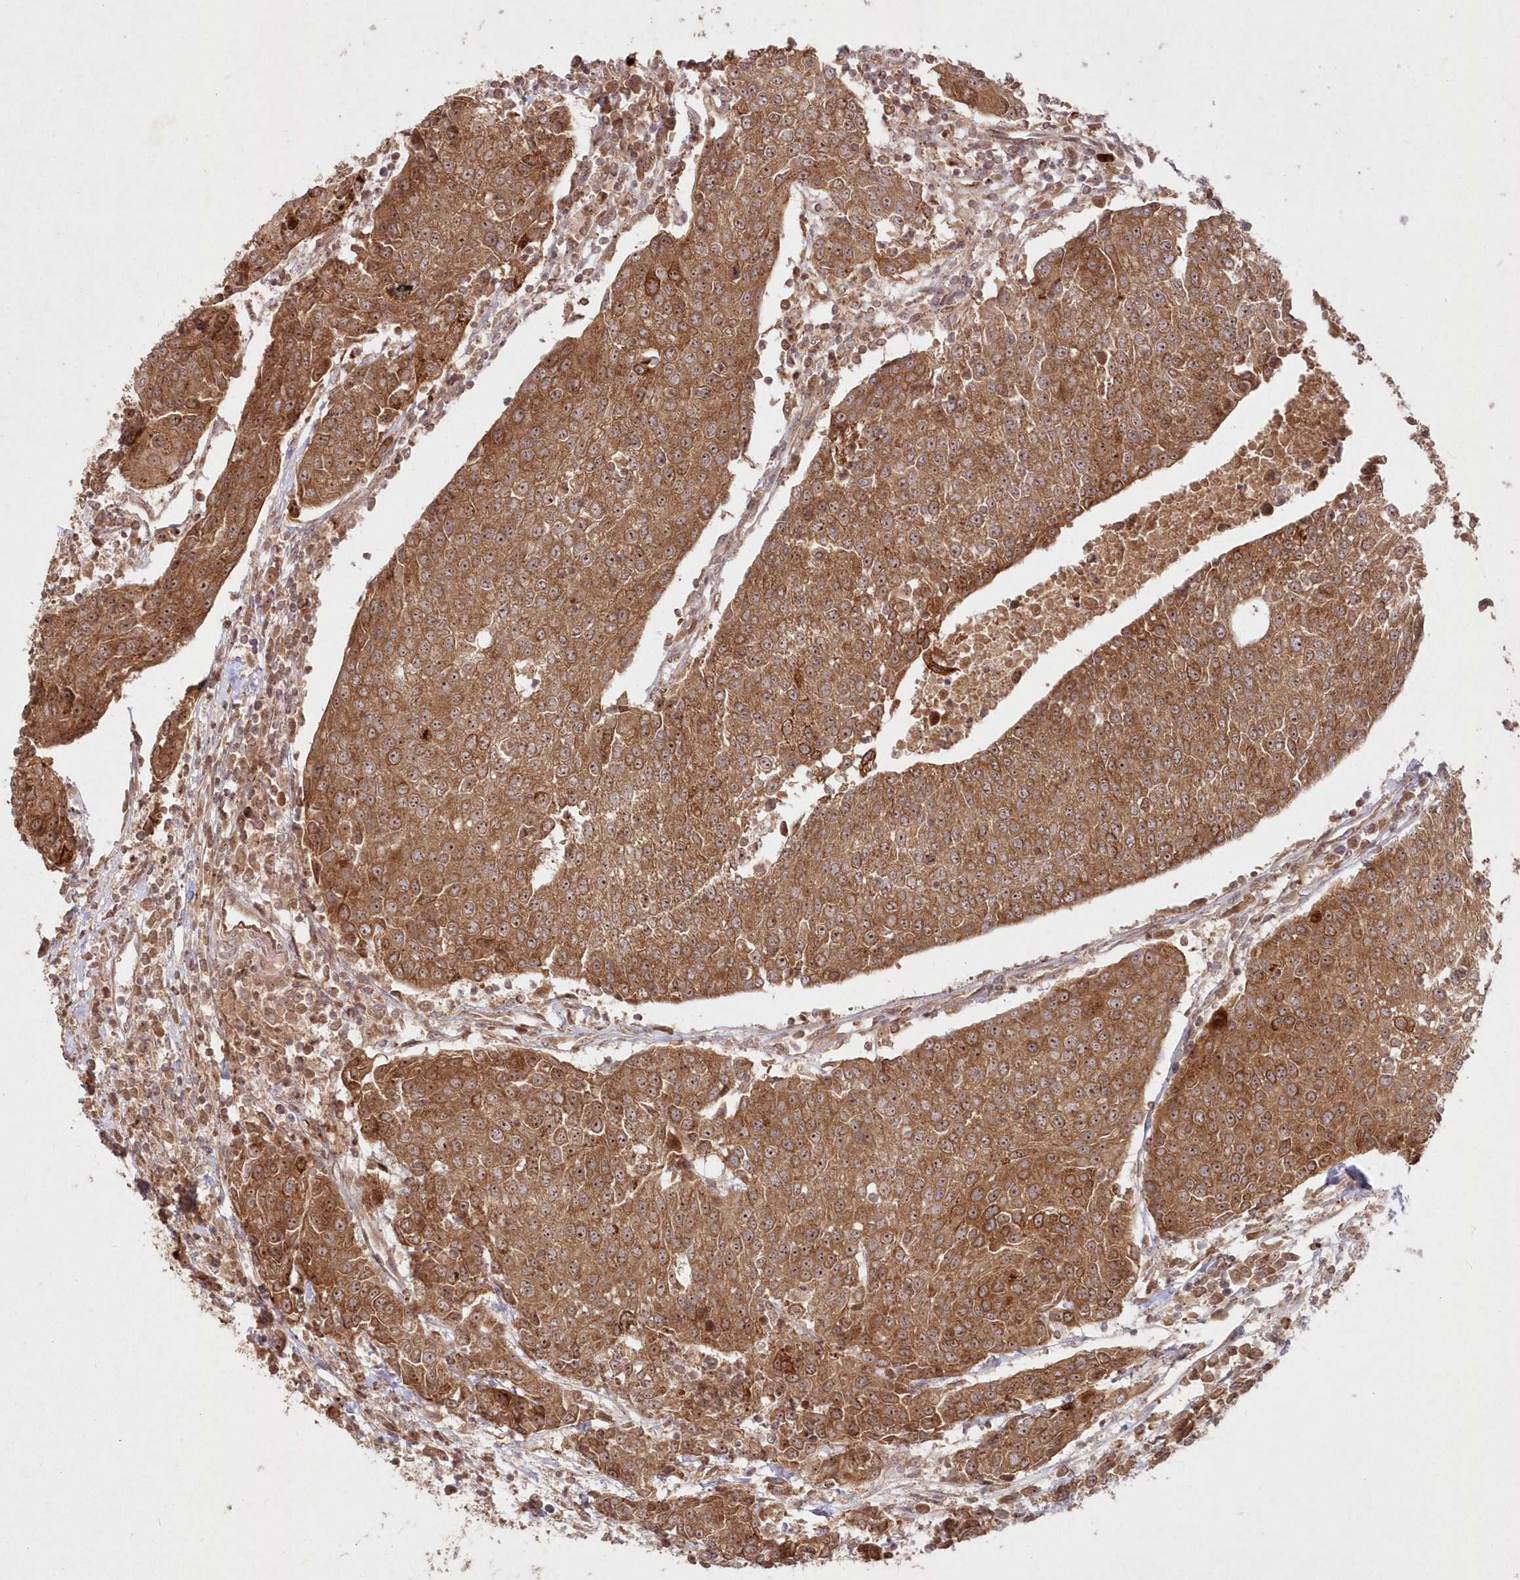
{"staining": {"intensity": "moderate", "quantity": ">75%", "location": "cytoplasmic/membranous,nuclear"}, "tissue": "urothelial cancer", "cell_type": "Tumor cells", "image_type": "cancer", "snomed": [{"axis": "morphology", "description": "Urothelial carcinoma, High grade"}, {"axis": "topography", "description": "Urinary bladder"}], "caption": "Immunohistochemistry image of neoplastic tissue: high-grade urothelial carcinoma stained using immunohistochemistry displays medium levels of moderate protein expression localized specifically in the cytoplasmic/membranous and nuclear of tumor cells, appearing as a cytoplasmic/membranous and nuclear brown color.", "gene": "SERINC1", "patient": {"sex": "female", "age": 85}}